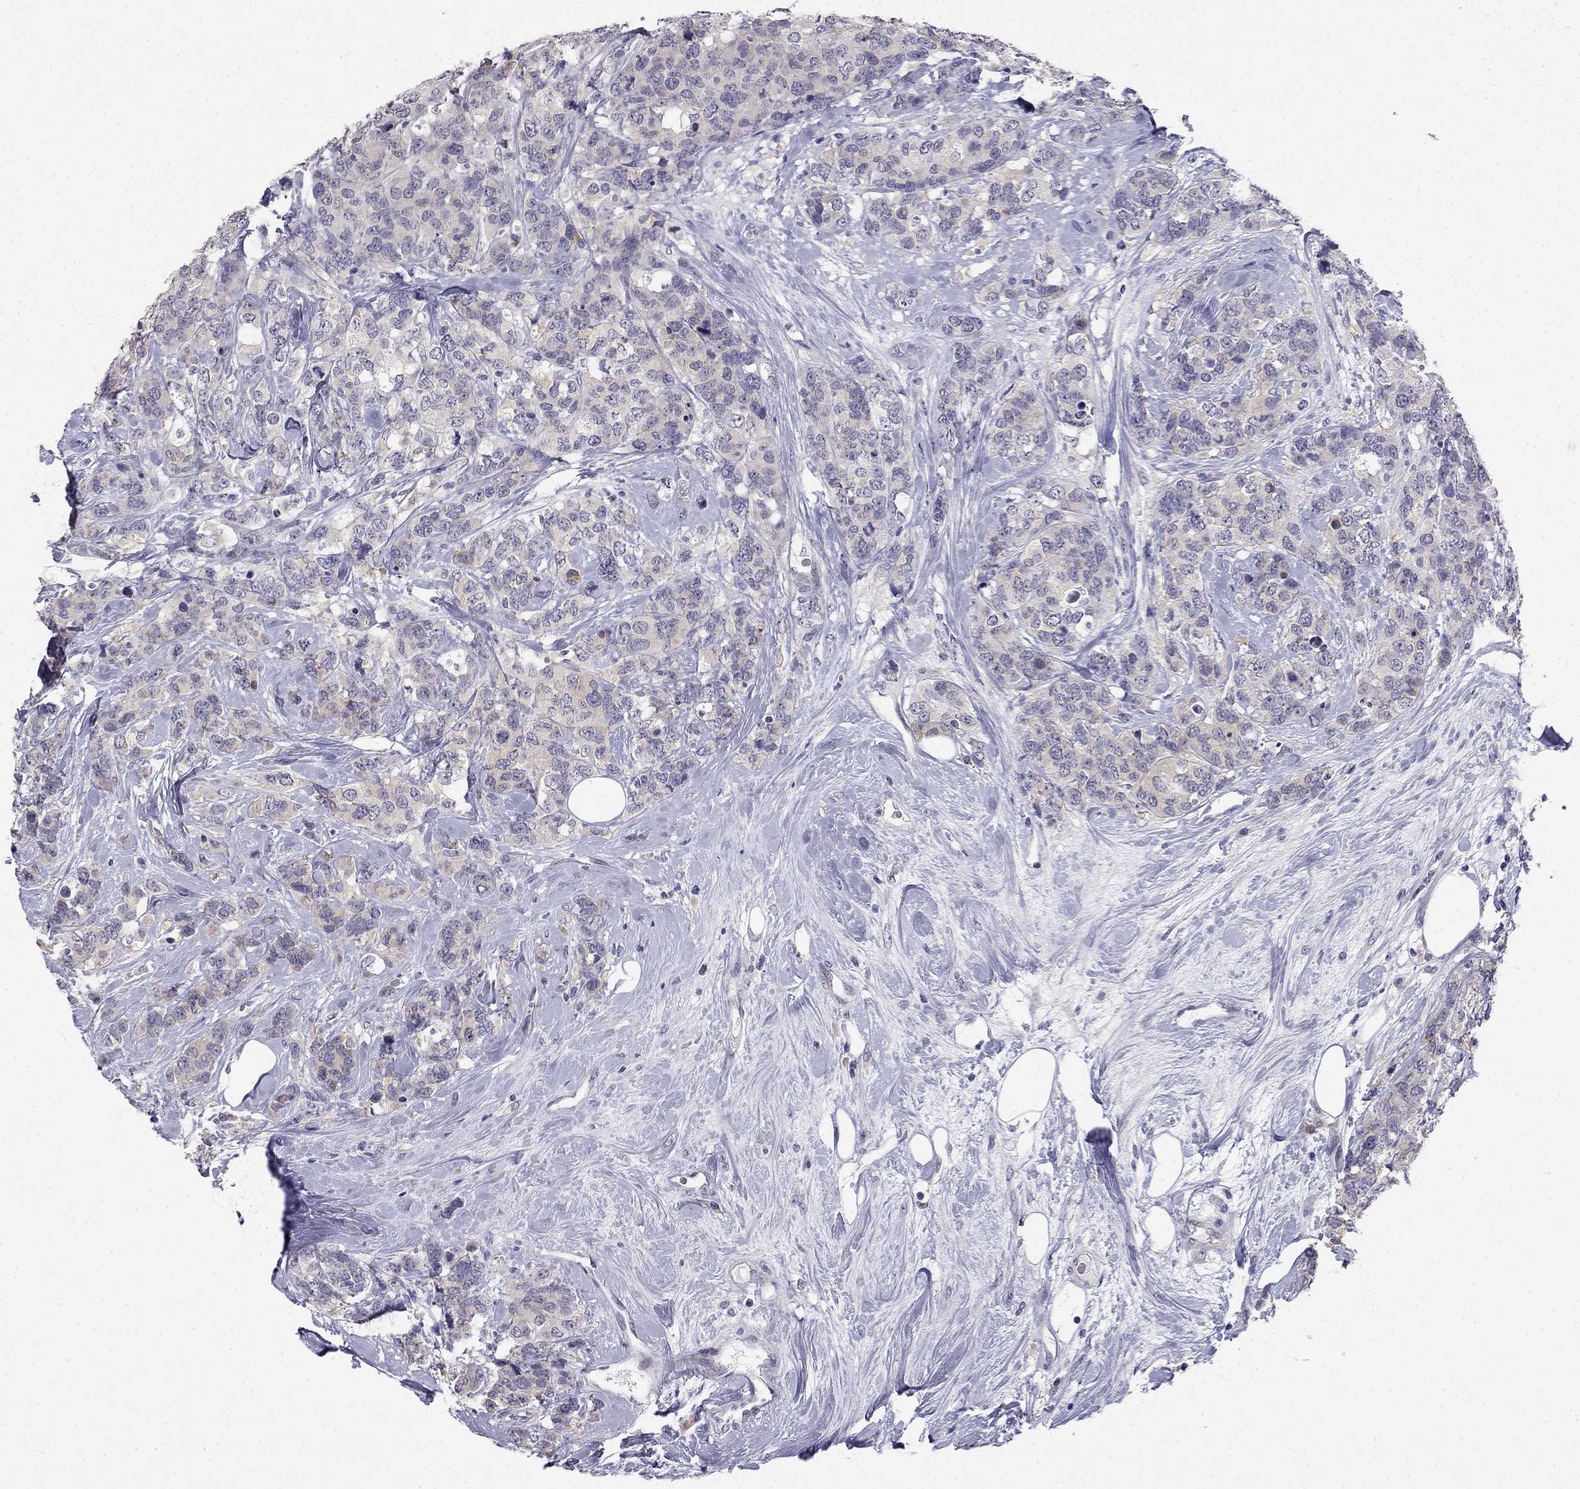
{"staining": {"intensity": "negative", "quantity": "none", "location": "none"}, "tissue": "breast cancer", "cell_type": "Tumor cells", "image_type": "cancer", "snomed": [{"axis": "morphology", "description": "Lobular carcinoma"}, {"axis": "topography", "description": "Breast"}], "caption": "The immunohistochemistry (IHC) micrograph has no significant expression in tumor cells of lobular carcinoma (breast) tissue.", "gene": "C16orf89", "patient": {"sex": "female", "age": 59}}